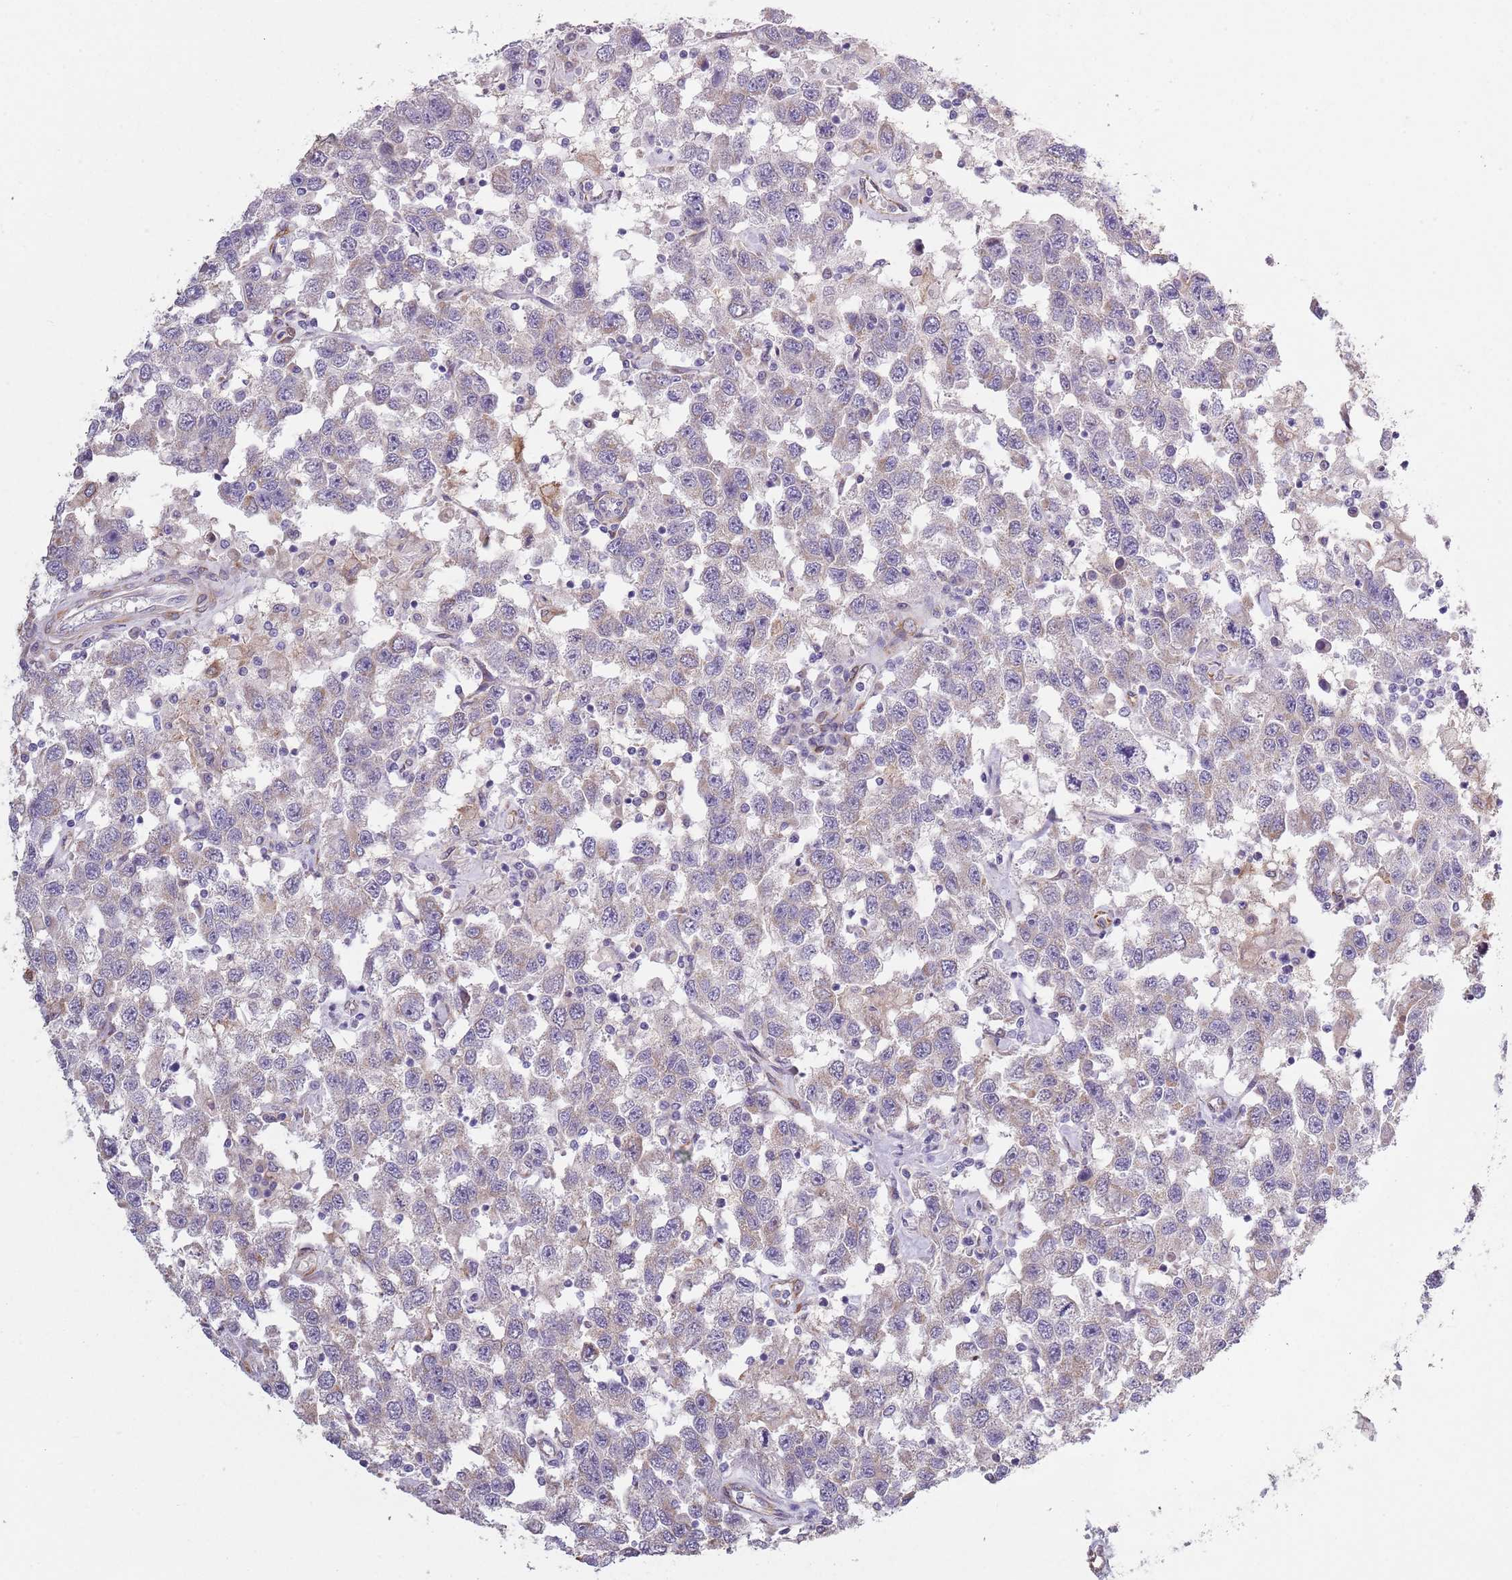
{"staining": {"intensity": "weak", "quantity": "<25%", "location": "cytoplasmic/membranous"}, "tissue": "testis cancer", "cell_type": "Tumor cells", "image_type": "cancer", "snomed": [{"axis": "morphology", "description": "Seminoma, NOS"}, {"axis": "topography", "description": "Testis"}], "caption": "This is an immunohistochemistry image of human testis cancer (seminoma). There is no positivity in tumor cells.", "gene": "COQ5", "patient": {"sex": "male", "age": 41}}